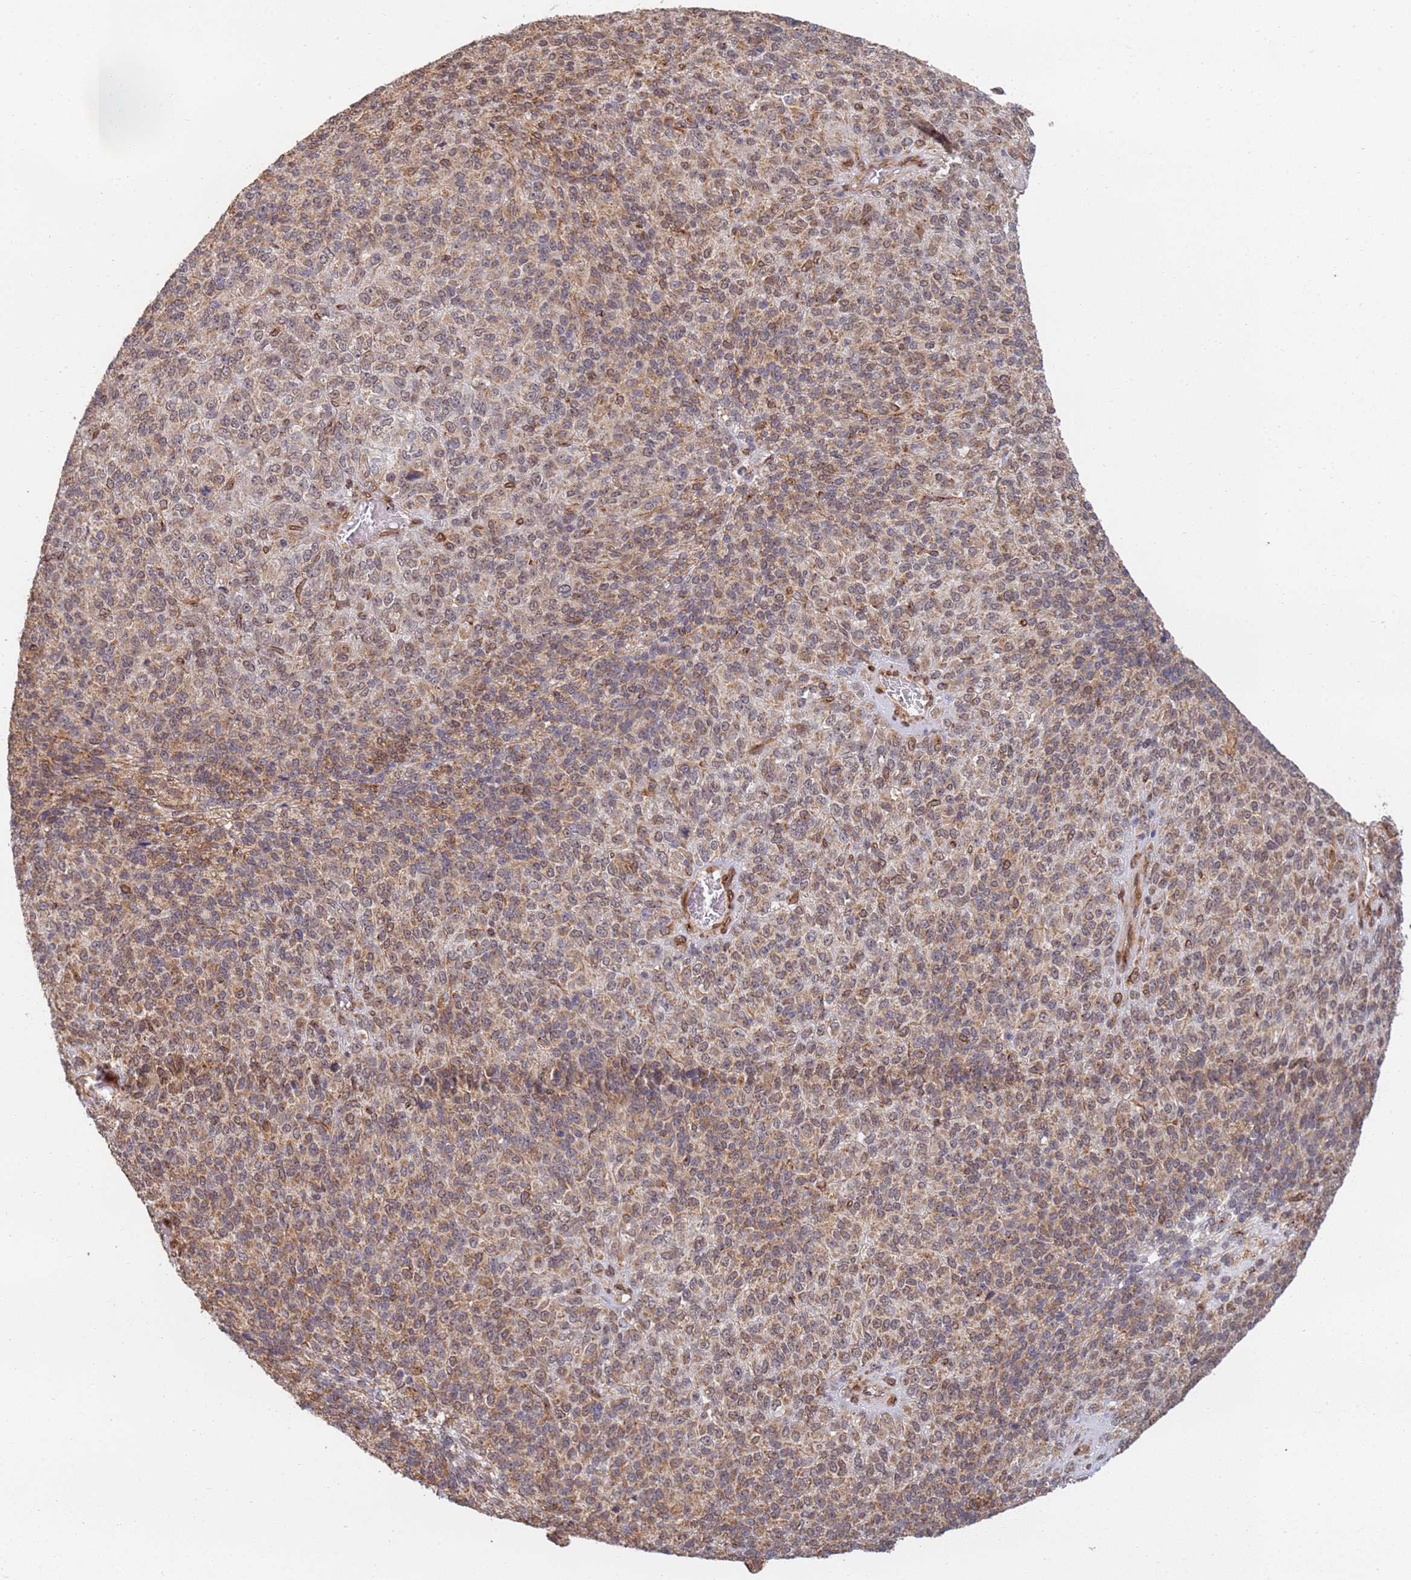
{"staining": {"intensity": "moderate", "quantity": ">75%", "location": "cytoplasmic/membranous"}, "tissue": "melanoma", "cell_type": "Tumor cells", "image_type": "cancer", "snomed": [{"axis": "morphology", "description": "Malignant melanoma, Metastatic site"}, {"axis": "topography", "description": "Brain"}], "caption": "Moderate cytoplasmic/membranous expression for a protein is present in approximately >75% of tumor cells of melanoma using immunohistochemistry (IHC).", "gene": "CEP170", "patient": {"sex": "female", "age": 56}}